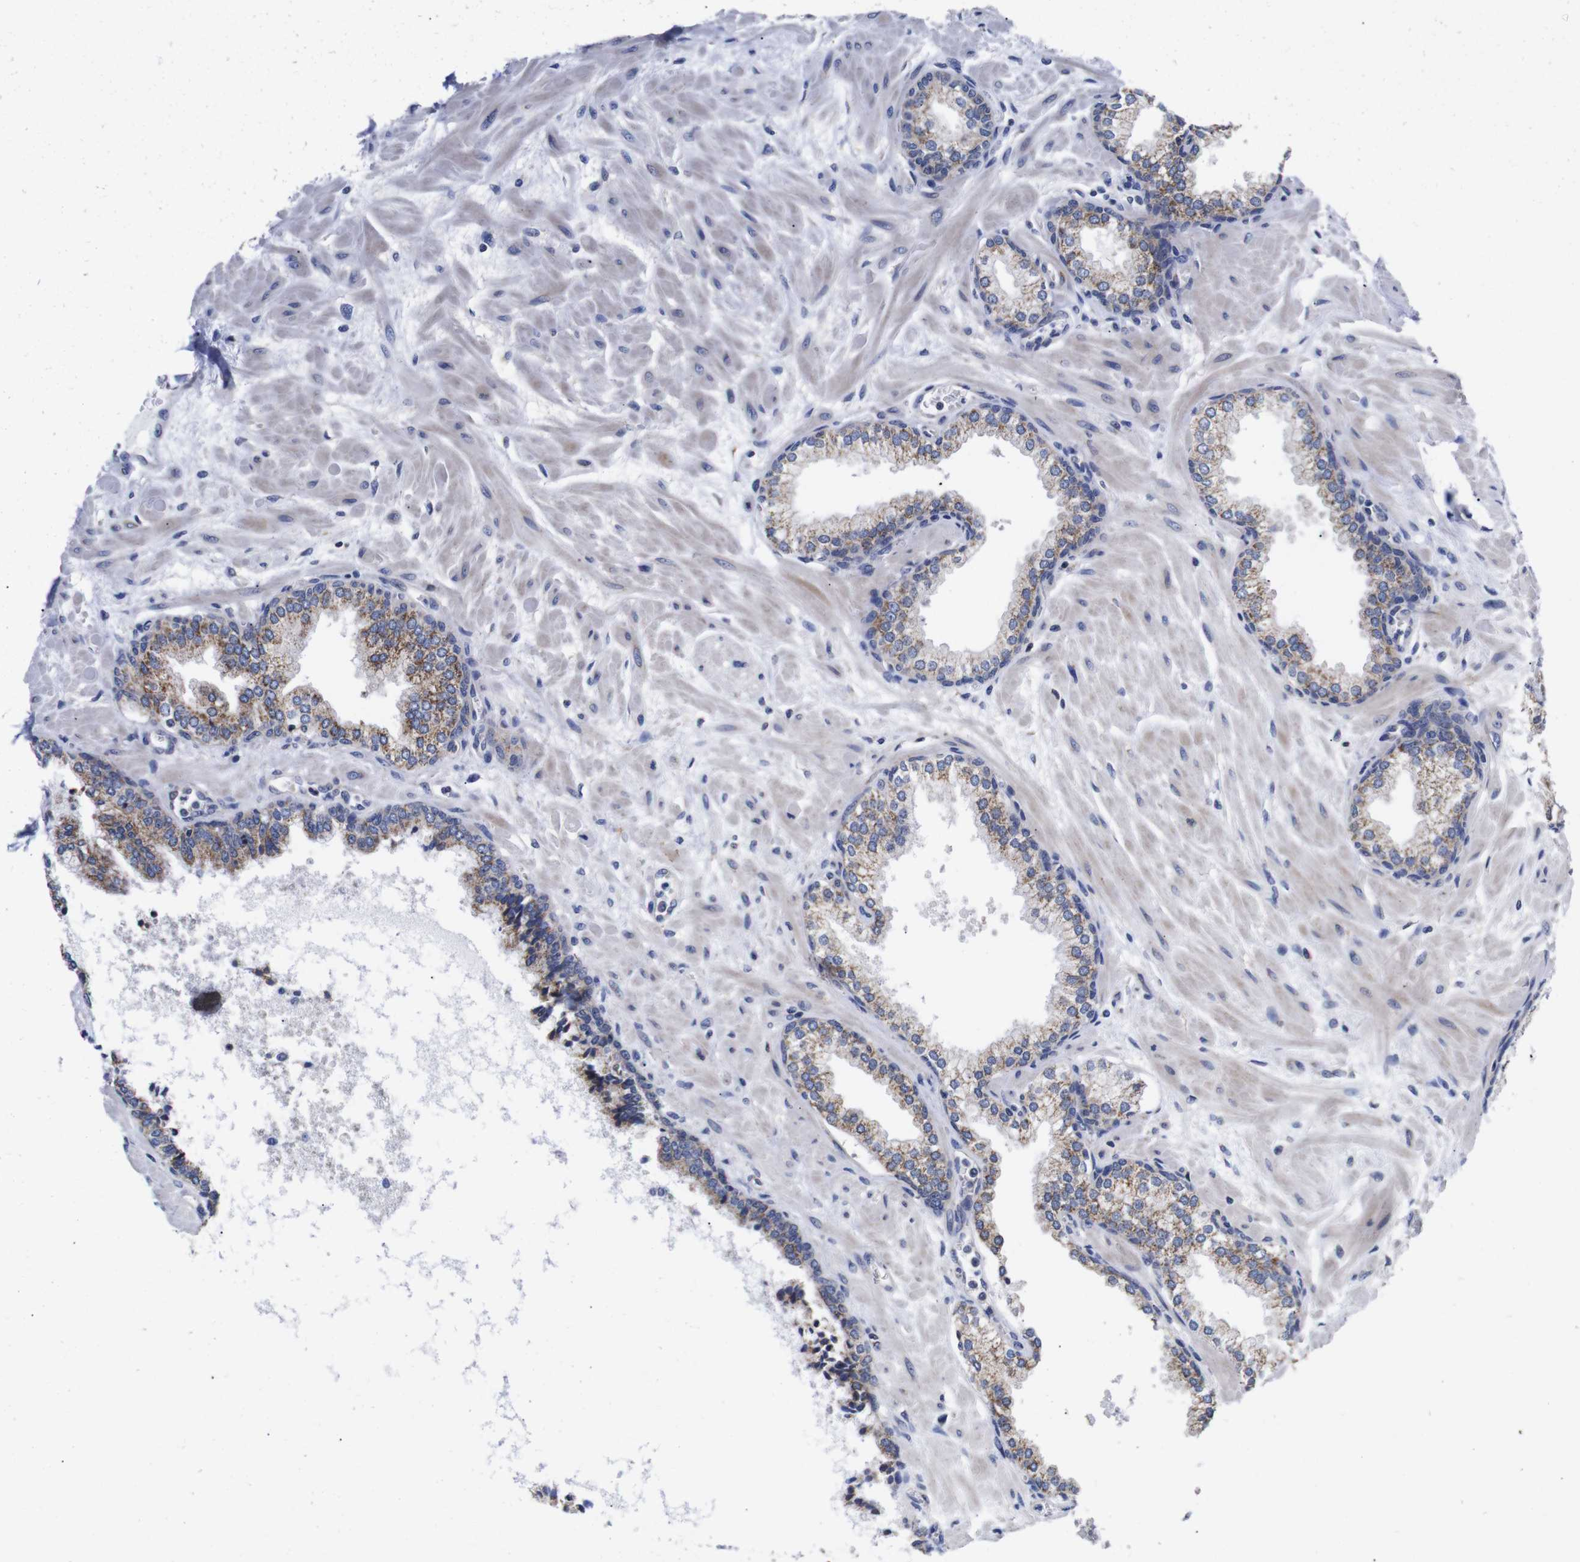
{"staining": {"intensity": "moderate", "quantity": ">75%", "location": "cytoplasmic/membranous"}, "tissue": "prostate", "cell_type": "Glandular cells", "image_type": "normal", "snomed": [{"axis": "morphology", "description": "Normal tissue, NOS"}, {"axis": "morphology", "description": "Urothelial carcinoma, Low grade"}, {"axis": "topography", "description": "Urinary bladder"}, {"axis": "topography", "description": "Prostate"}], "caption": "The micrograph shows a brown stain indicating the presence of a protein in the cytoplasmic/membranous of glandular cells in prostate. (Stains: DAB (3,3'-diaminobenzidine) in brown, nuclei in blue, Microscopy: brightfield microscopy at high magnification).", "gene": "OPN3", "patient": {"sex": "male", "age": 60}}